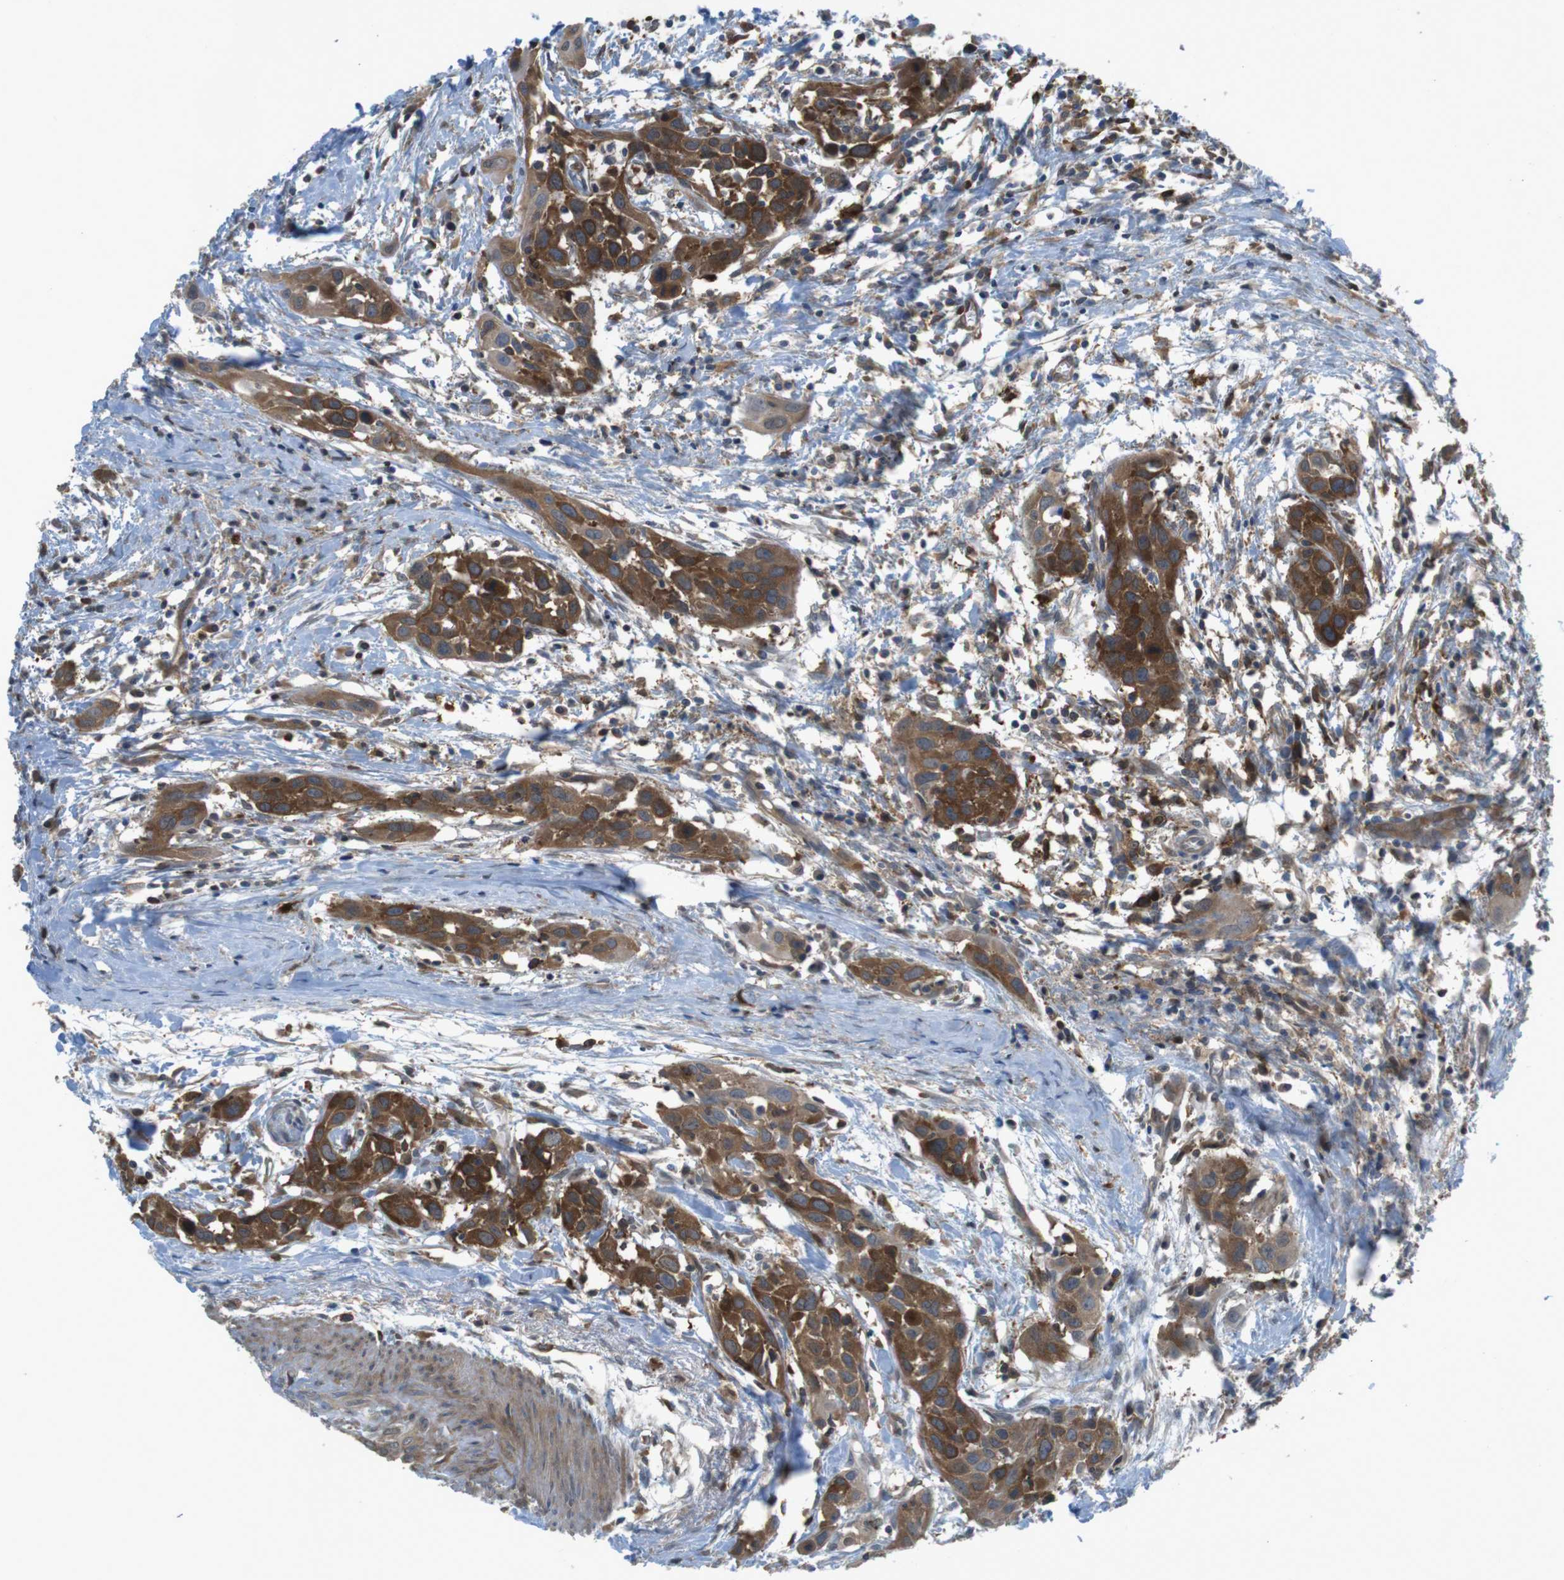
{"staining": {"intensity": "strong", "quantity": ">75%", "location": "cytoplasmic/membranous"}, "tissue": "head and neck cancer", "cell_type": "Tumor cells", "image_type": "cancer", "snomed": [{"axis": "morphology", "description": "Squamous cell carcinoma, NOS"}, {"axis": "topography", "description": "Oral tissue"}, {"axis": "topography", "description": "Head-Neck"}], "caption": "Strong cytoplasmic/membranous protein positivity is present in about >75% of tumor cells in head and neck cancer. Nuclei are stained in blue.", "gene": "MTHFD1", "patient": {"sex": "female", "age": 50}}